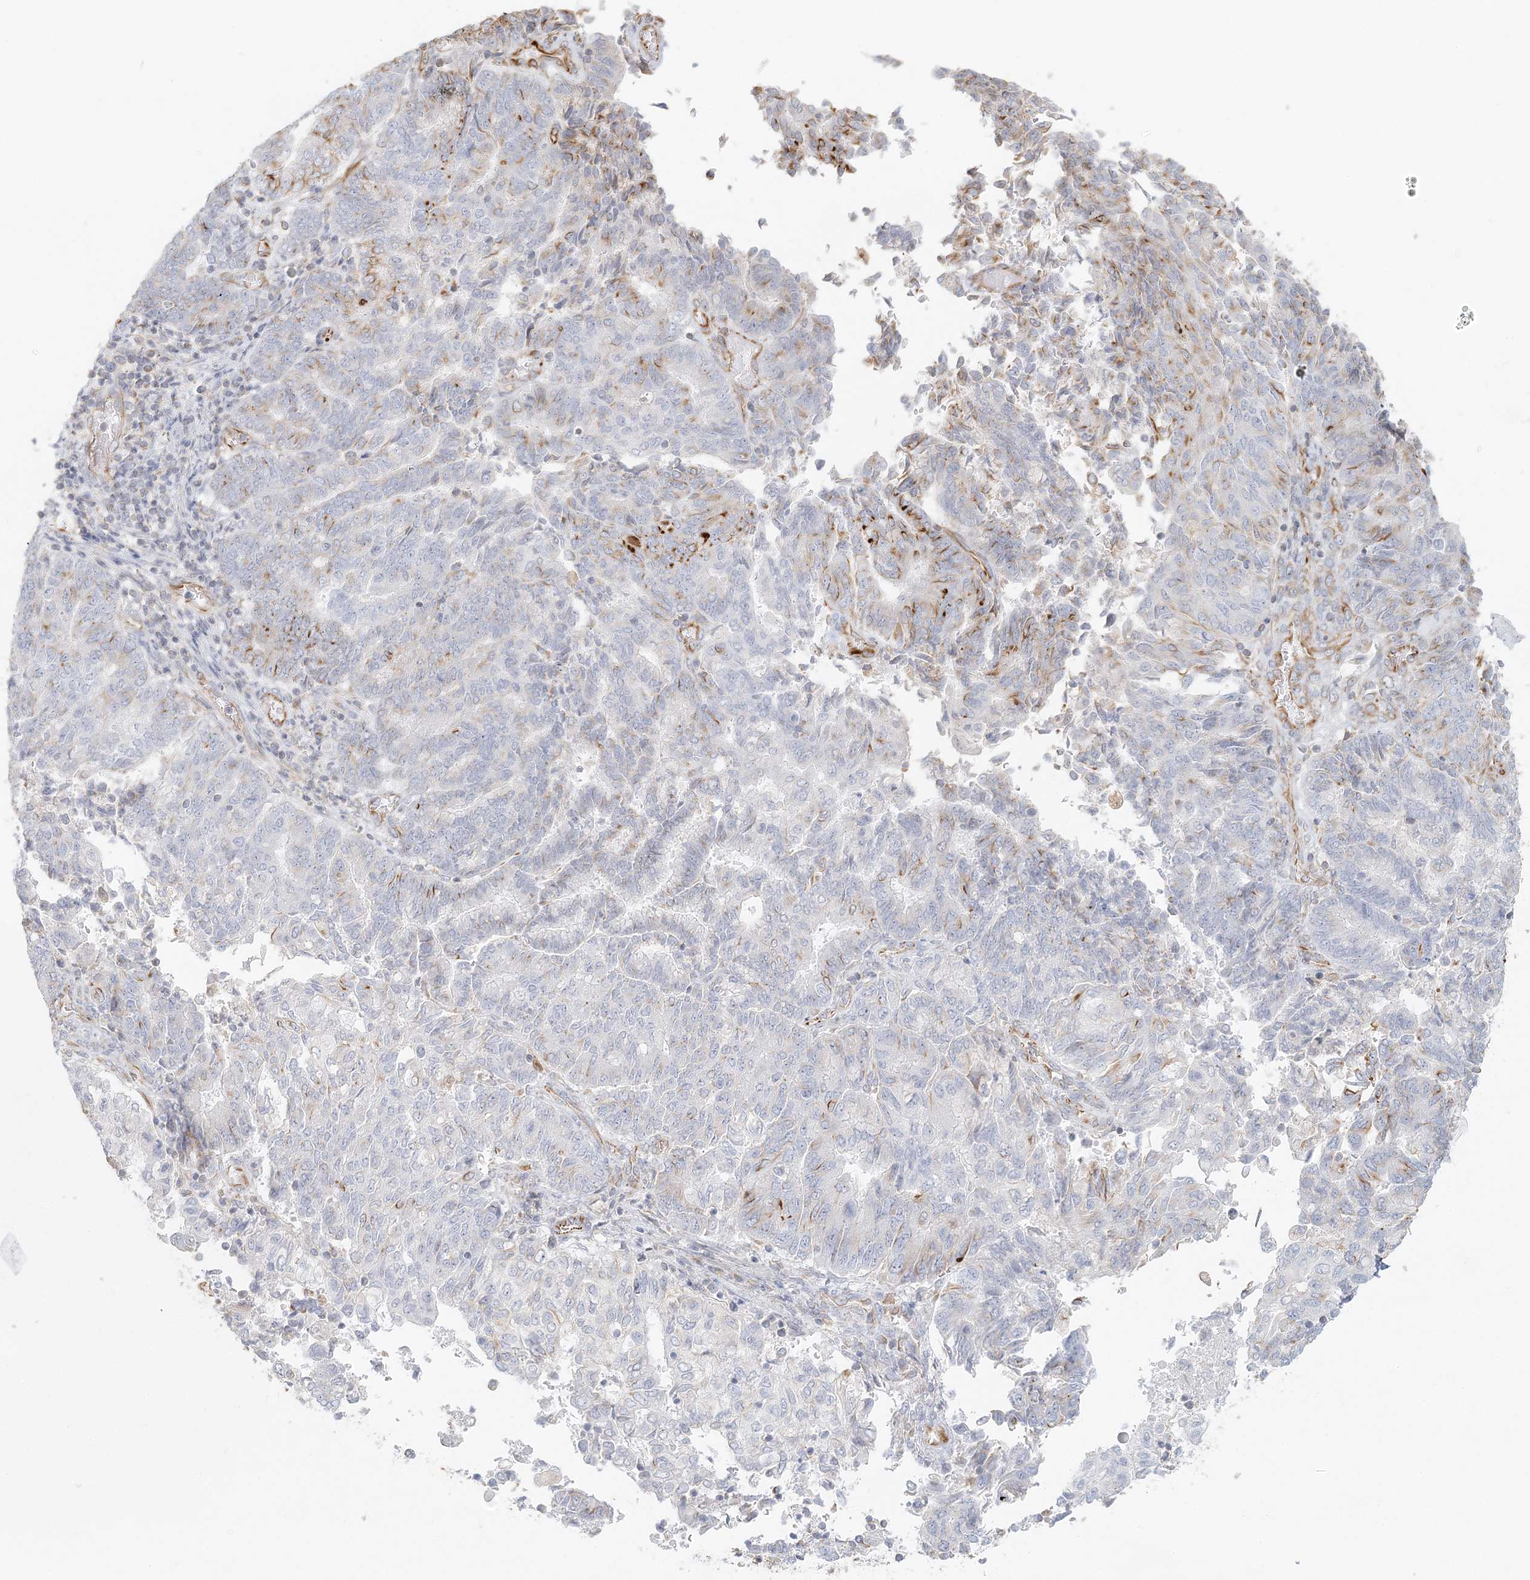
{"staining": {"intensity": "negative", "quantity": "none", "location": "none"}, "tissue": "endometrial cancer", "cell_type": "Tumor cells", "image_type": "cancer", "snomed": [{"axis": "morphology", "description": "Adenocarcinoma, NOS"}, {"axis": "topography", "description": "Endometrium"}], "caption": "Tumor cells are negative for brown protein staining in adenocarcinoma (endometrial).", "gene": "DMRTB1", "patient": {"sex": "female", "age": 80}}